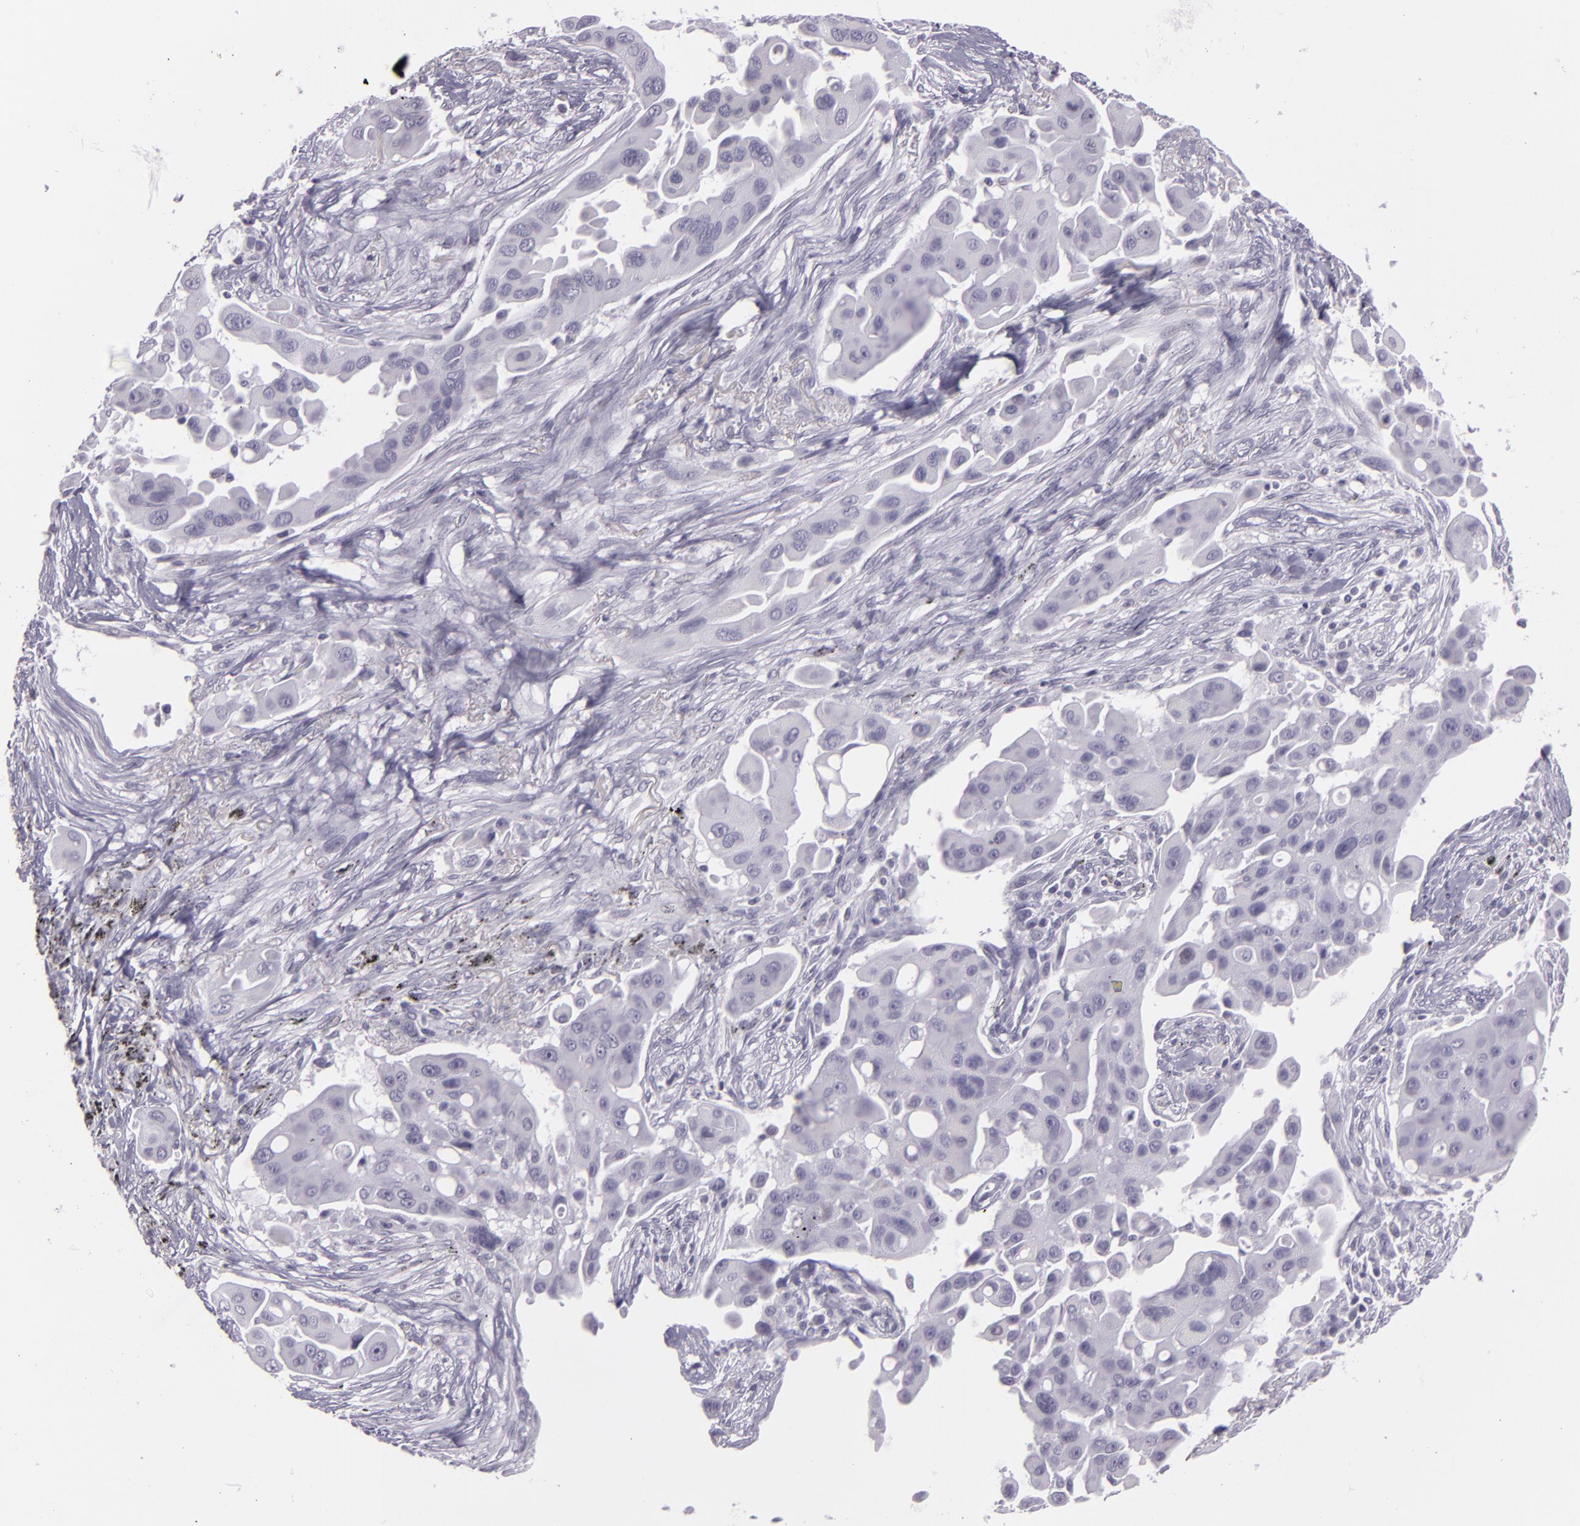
{"staining": {"intensity": "negative", "quantity": "none", "location": "none"}, "tissue": "lung cancer", "cell_type": "Tumor cells", "image_type": "cancer", "snomed": [{"axis": "morphology", "description": "Adenocarcinoma, NOS"}, {"axis": "topography", "description": "Lung"}], "caption": "This micrograph is of lung adenocarcinoma stained with immunohistochemistry (IHC) to label a protein in brown with the nuclei are counter-stained blue. There is no positivity in tumor cells.", "gene": "MCM3", "patient": {"sex": "male", "age": 68}}